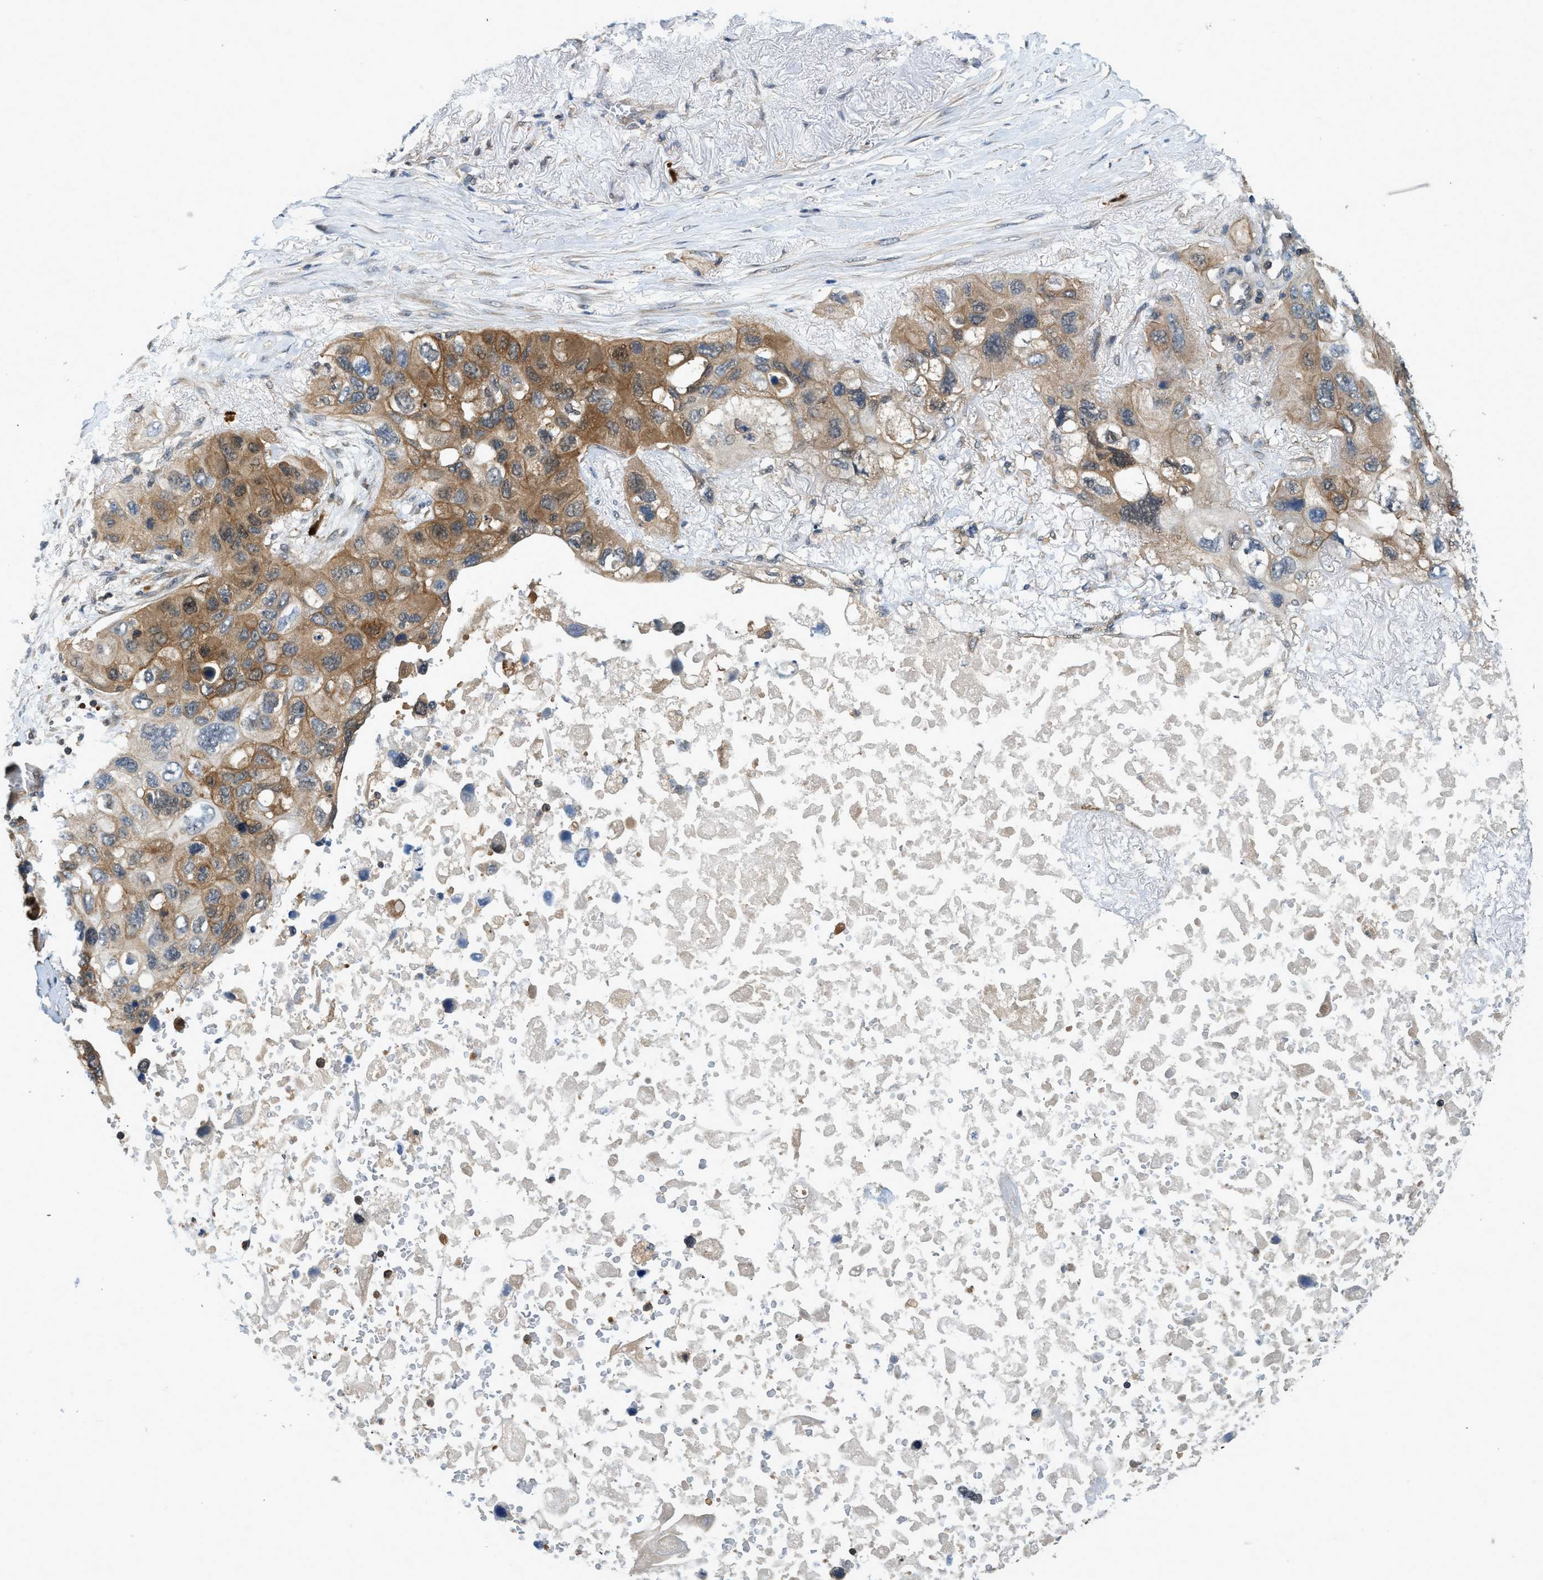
{"staining": {"intensity": "moderate", "quantity": ">75%", "location": "cytoplasmic/membranous"}, "tissue": "lung cancer", "cell_type": "Tumor cells", "image_type": "cancer", "snomed": [{"axis": "morphology", "description": "Squamous cell carcinoma, NOS"}, {"axis": "topography", "description": "Lung"}], "caption": "Immunohistochemical staining of human lung squamous cell carcinoma shows medium levels of moderate cytoplasmic/membranous positivity in about >75% of tumor cells.", "gene": "GMPPB", "patient": {"sex": "female", "age": 73}}